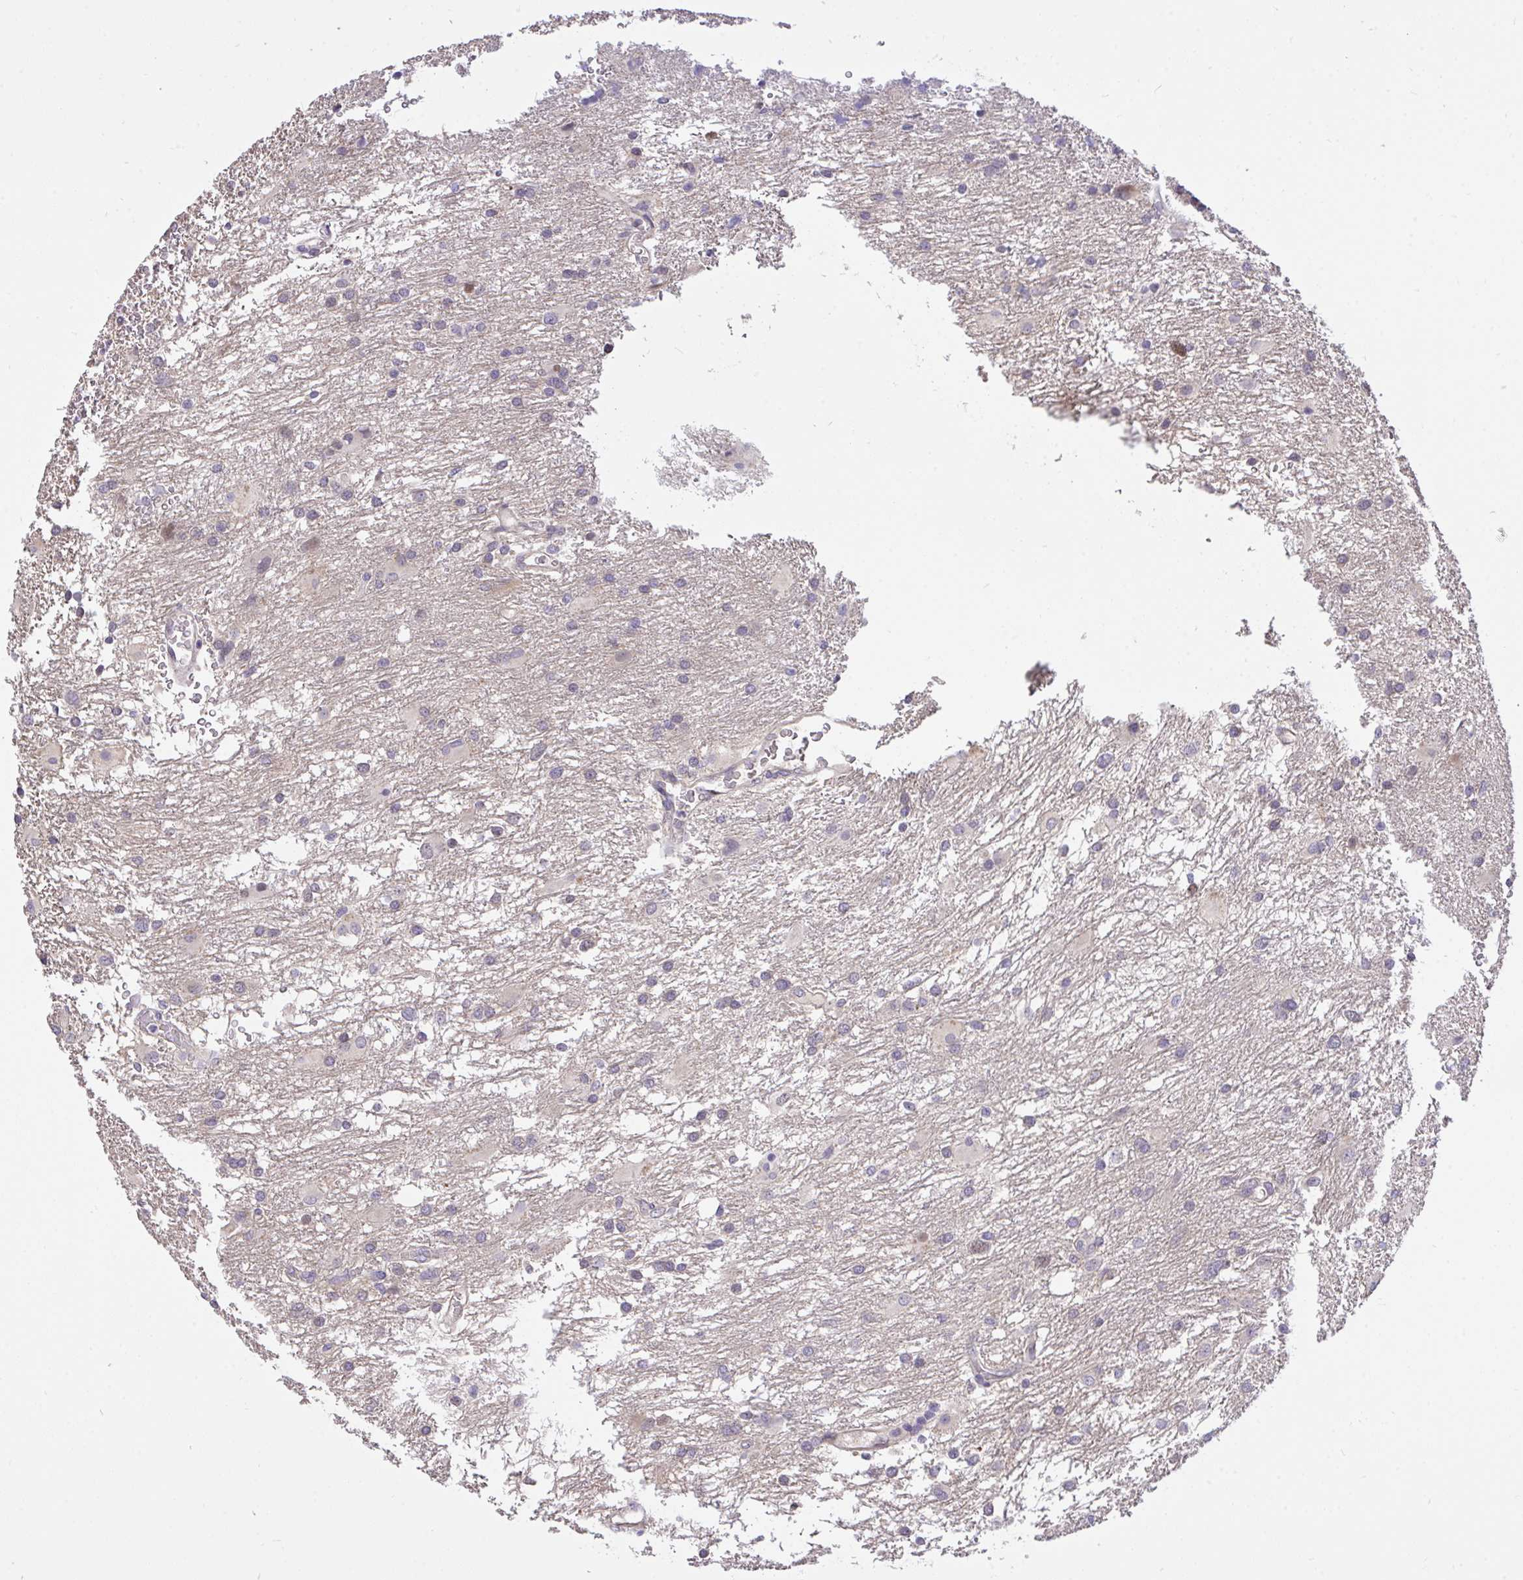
{"staining": {"intensity": "moderate", "quantity": "<25%", "location": "nuclear"}, "tissue": "glioma", "cell_type": "Tumor cells", "image_type": "cancer", "snomed": [{"axis": "morphology", "description": "Glioma, malignant, High grade"}, {"axis": "topography", "description": "Brain"}], "caption": "This image displays IHC staining of malignant glioma (high-grade), with low moderate nuclear staining in about <25% of tumor cells.", "gene": "C19orf54", "patient": {"sex": "male", "age": 53}}